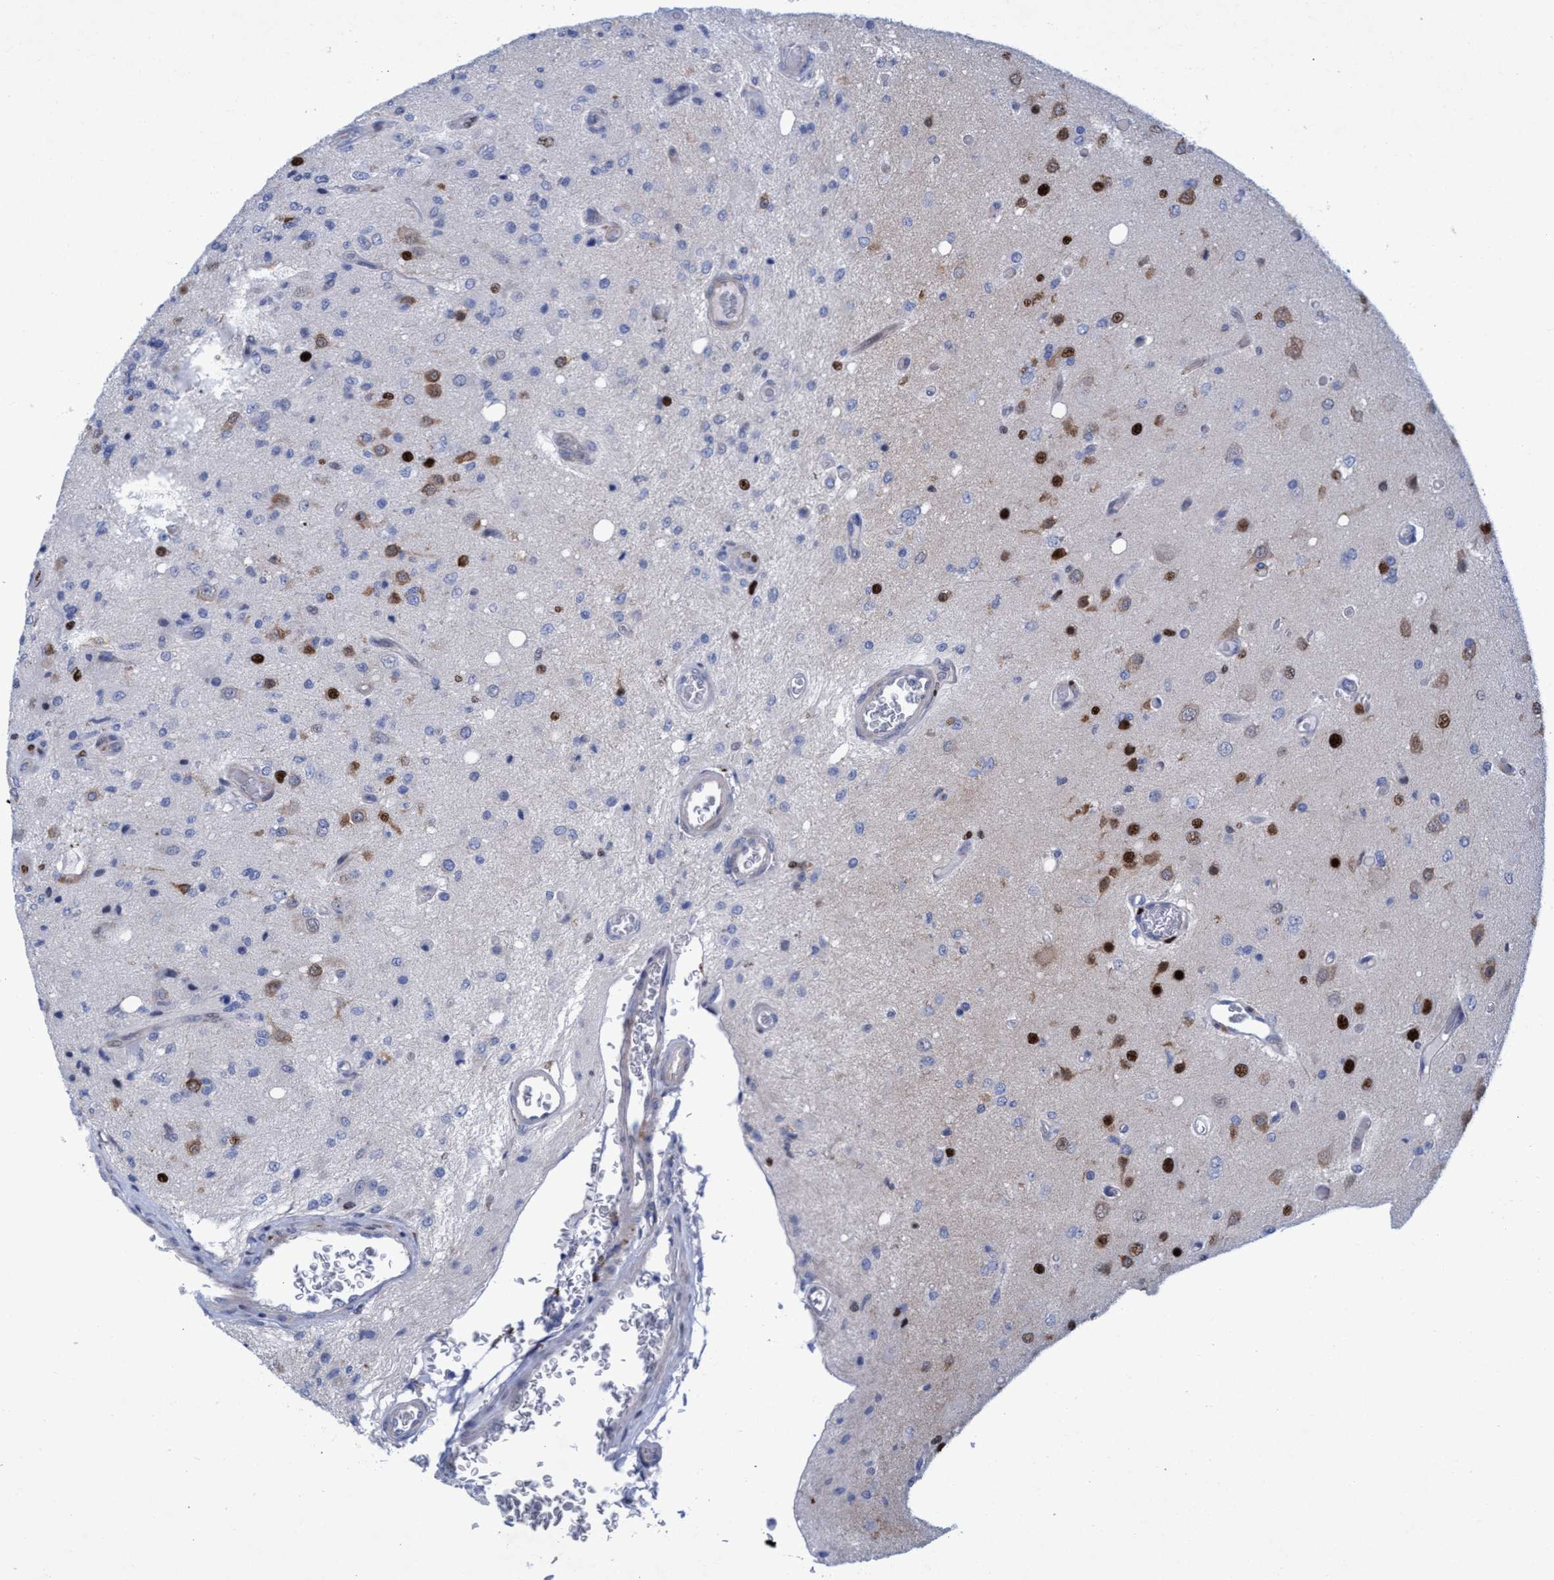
{"staining": {"intensity": "strong", "quantity": "25%-75%", "location": "cytoplasmic/membranous,nuclear"}, "tissue": "glioma", "cell_type": "Tumor cells", "image_type": "cancer", "snomed": [{"axis": "morphology", "description": "Normal tissue, NOS"}, {"axis": "morphology", "description": "Glioma, malignant, High grade"}, {"axis": "topography", "description": "Cerebral cortex"}], "caption": "This is an image of immunohistochemistry staining of malignant high-grade glioma, which shows strong staining in the cytoplasmic/membranous and nuclear of tumor cells.", "gene": "R3HCC1", "patient": {"sex": "male", "age": 77}}